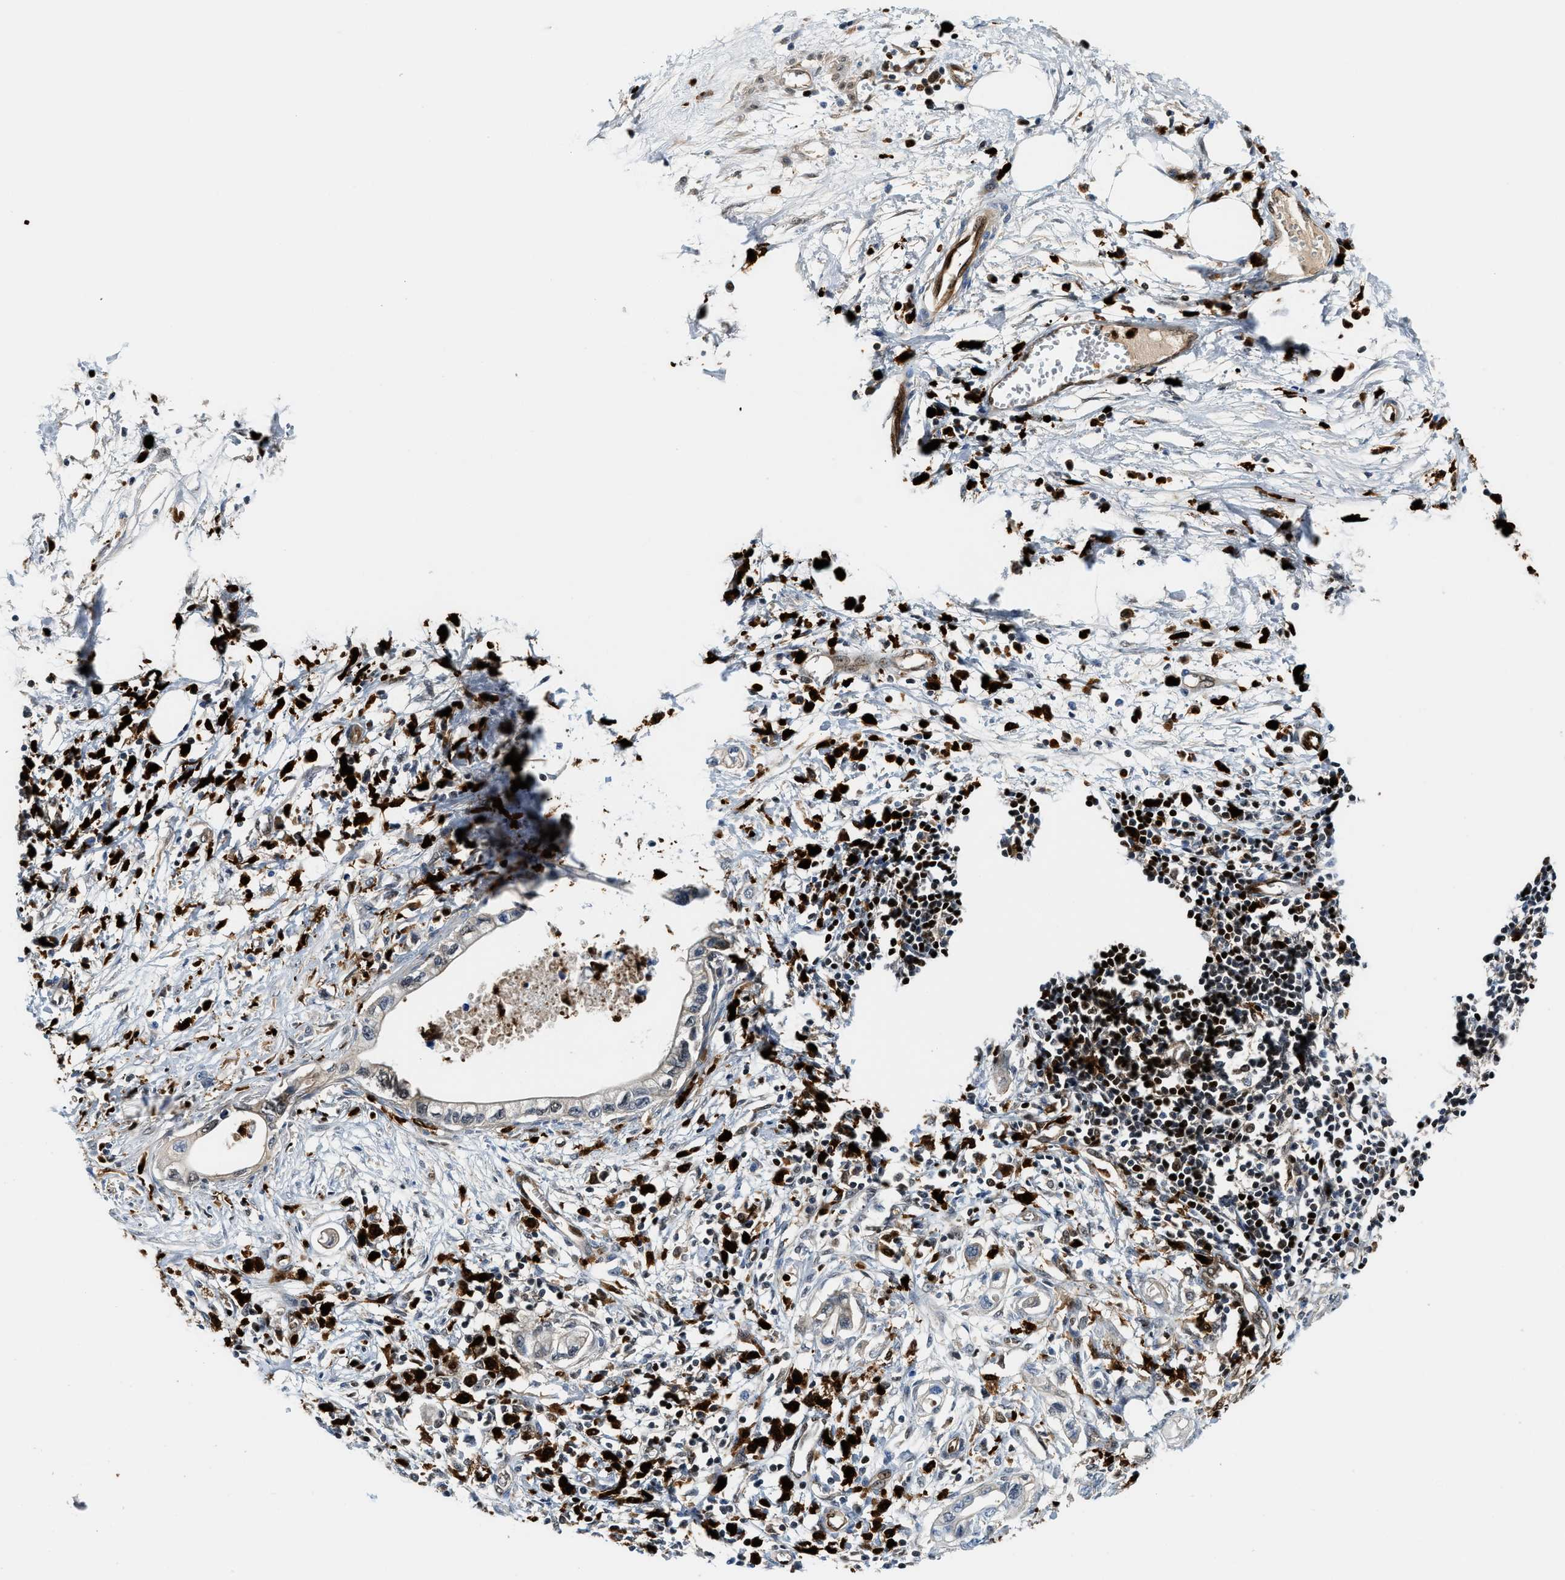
{"staining": {"intensity": "weak", "quantity": ">75%", "location": "cytoplasmic/membranous,nuclear"}, "tissue": "pancreatic cancer", "cell_type": "Tumor cells", "image_type": "cancer", "snomed": [{"axis": "morphology", "description": "Adenocarcinoma, NOS"}, {"axis": "topography", "description": "Pancreas"}], "caption": "IHC (DAB) staining of human pancreatic cancer exhibits weak cytoplasmic/membranous and nuclear protein positivity in about >75% of tumor cells. (Stains: DAB (3,3'-diaminobenzidine) in brown, nuclei in blue, Microscopy: brightfield microscopy at high magnification).", "gene": "LTA4H", "patient": {"sex": "male", "age": 56}}